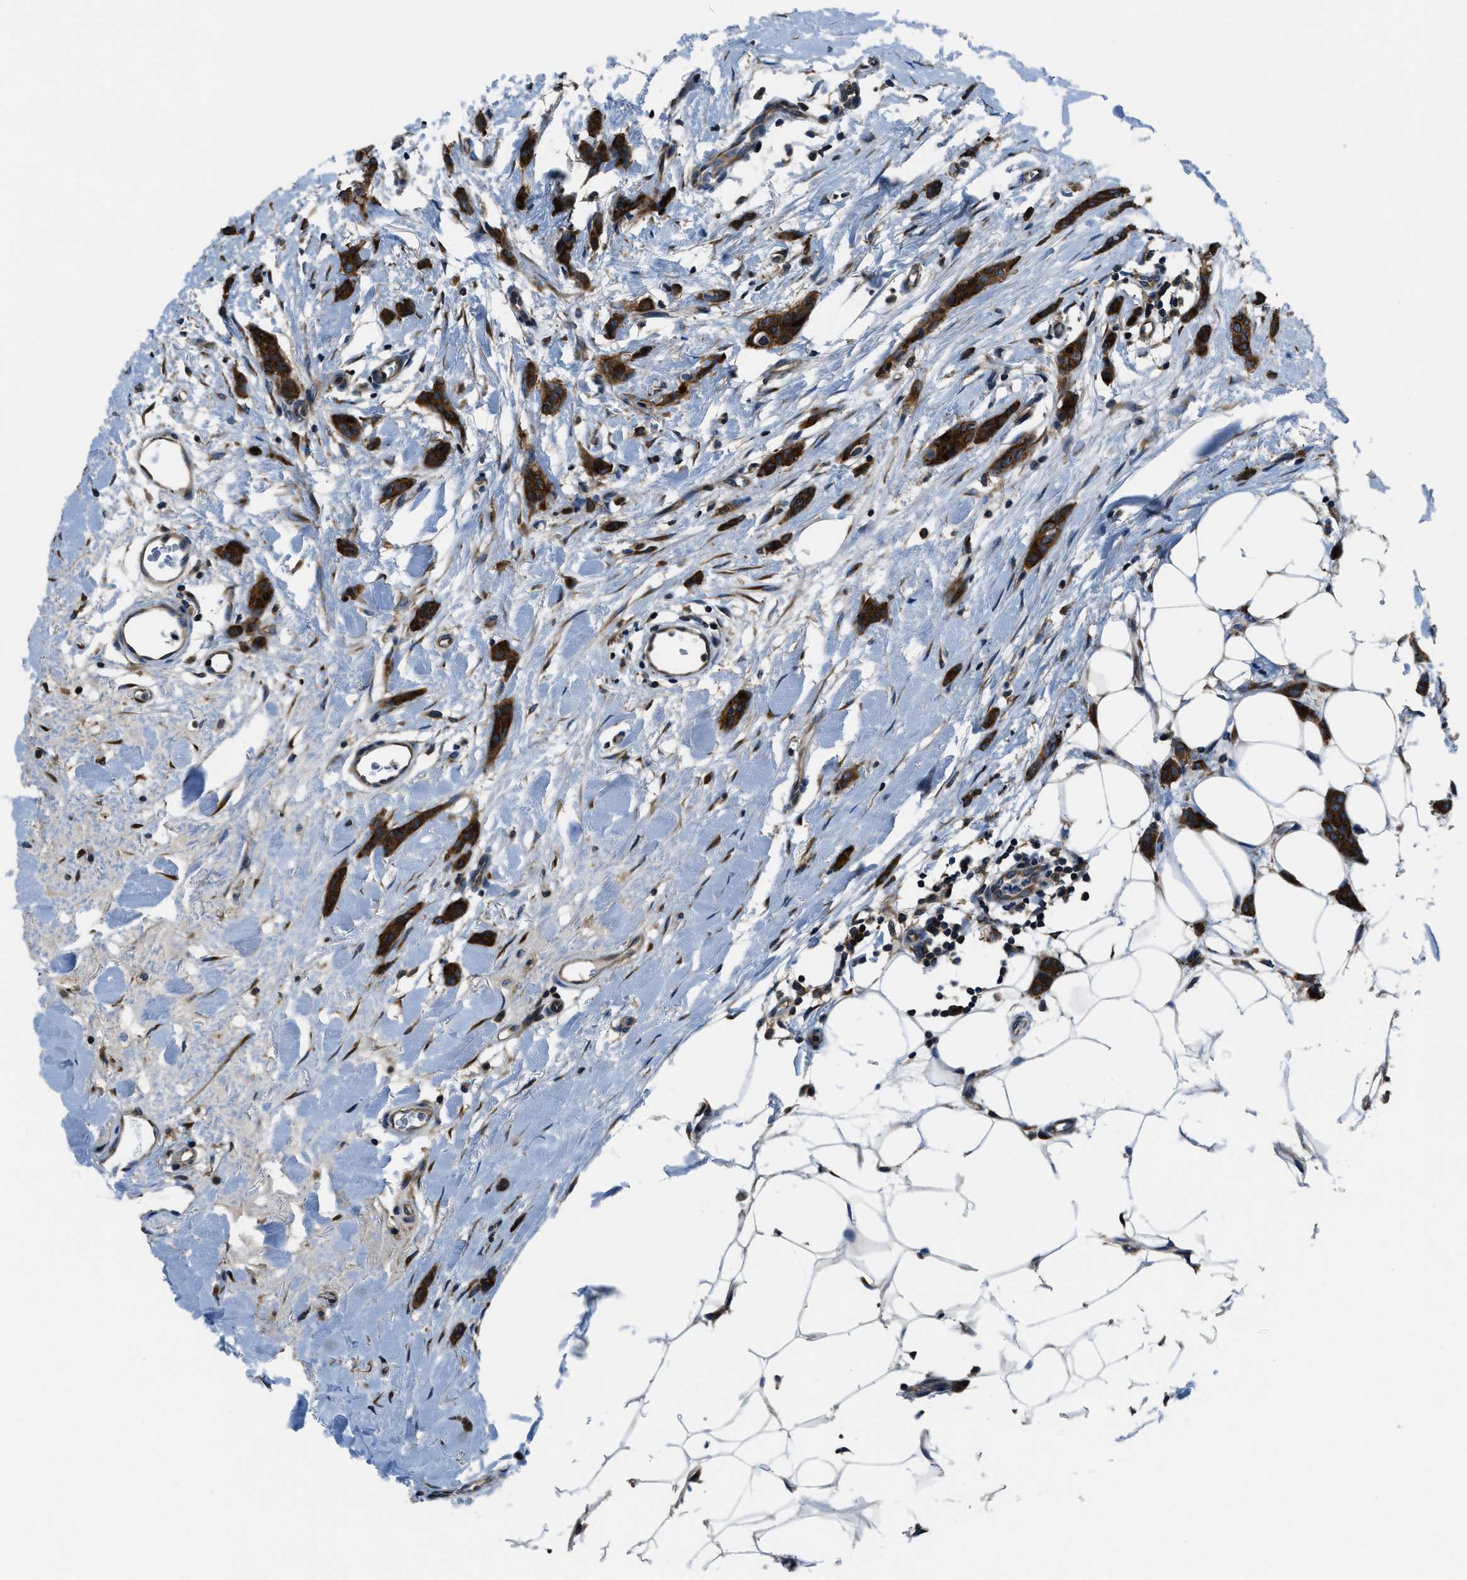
{"staining": {"intensity": "strong", "quantity": ">75%", "location": "cytoplasmic/membranous"}, "tissue": "breast cancer", "cell_type": "Tumor cells", "image_type": "cancer", "snomed": [{"axis": "morphology", "description": "Lobular carcinoma"}, {"axis": "topography", "description": "Skin"}, {"axis": "topography", "description": "Breast"}], "caption": "Approximately >75% of tumor cells in human breast cancer reveal strong cytoplasmic/membranous protein expression as visualized by brown immunohistochemical staining.", "gene": "ARFGAP2", "patient": {"sex": "female", "age": 46}}